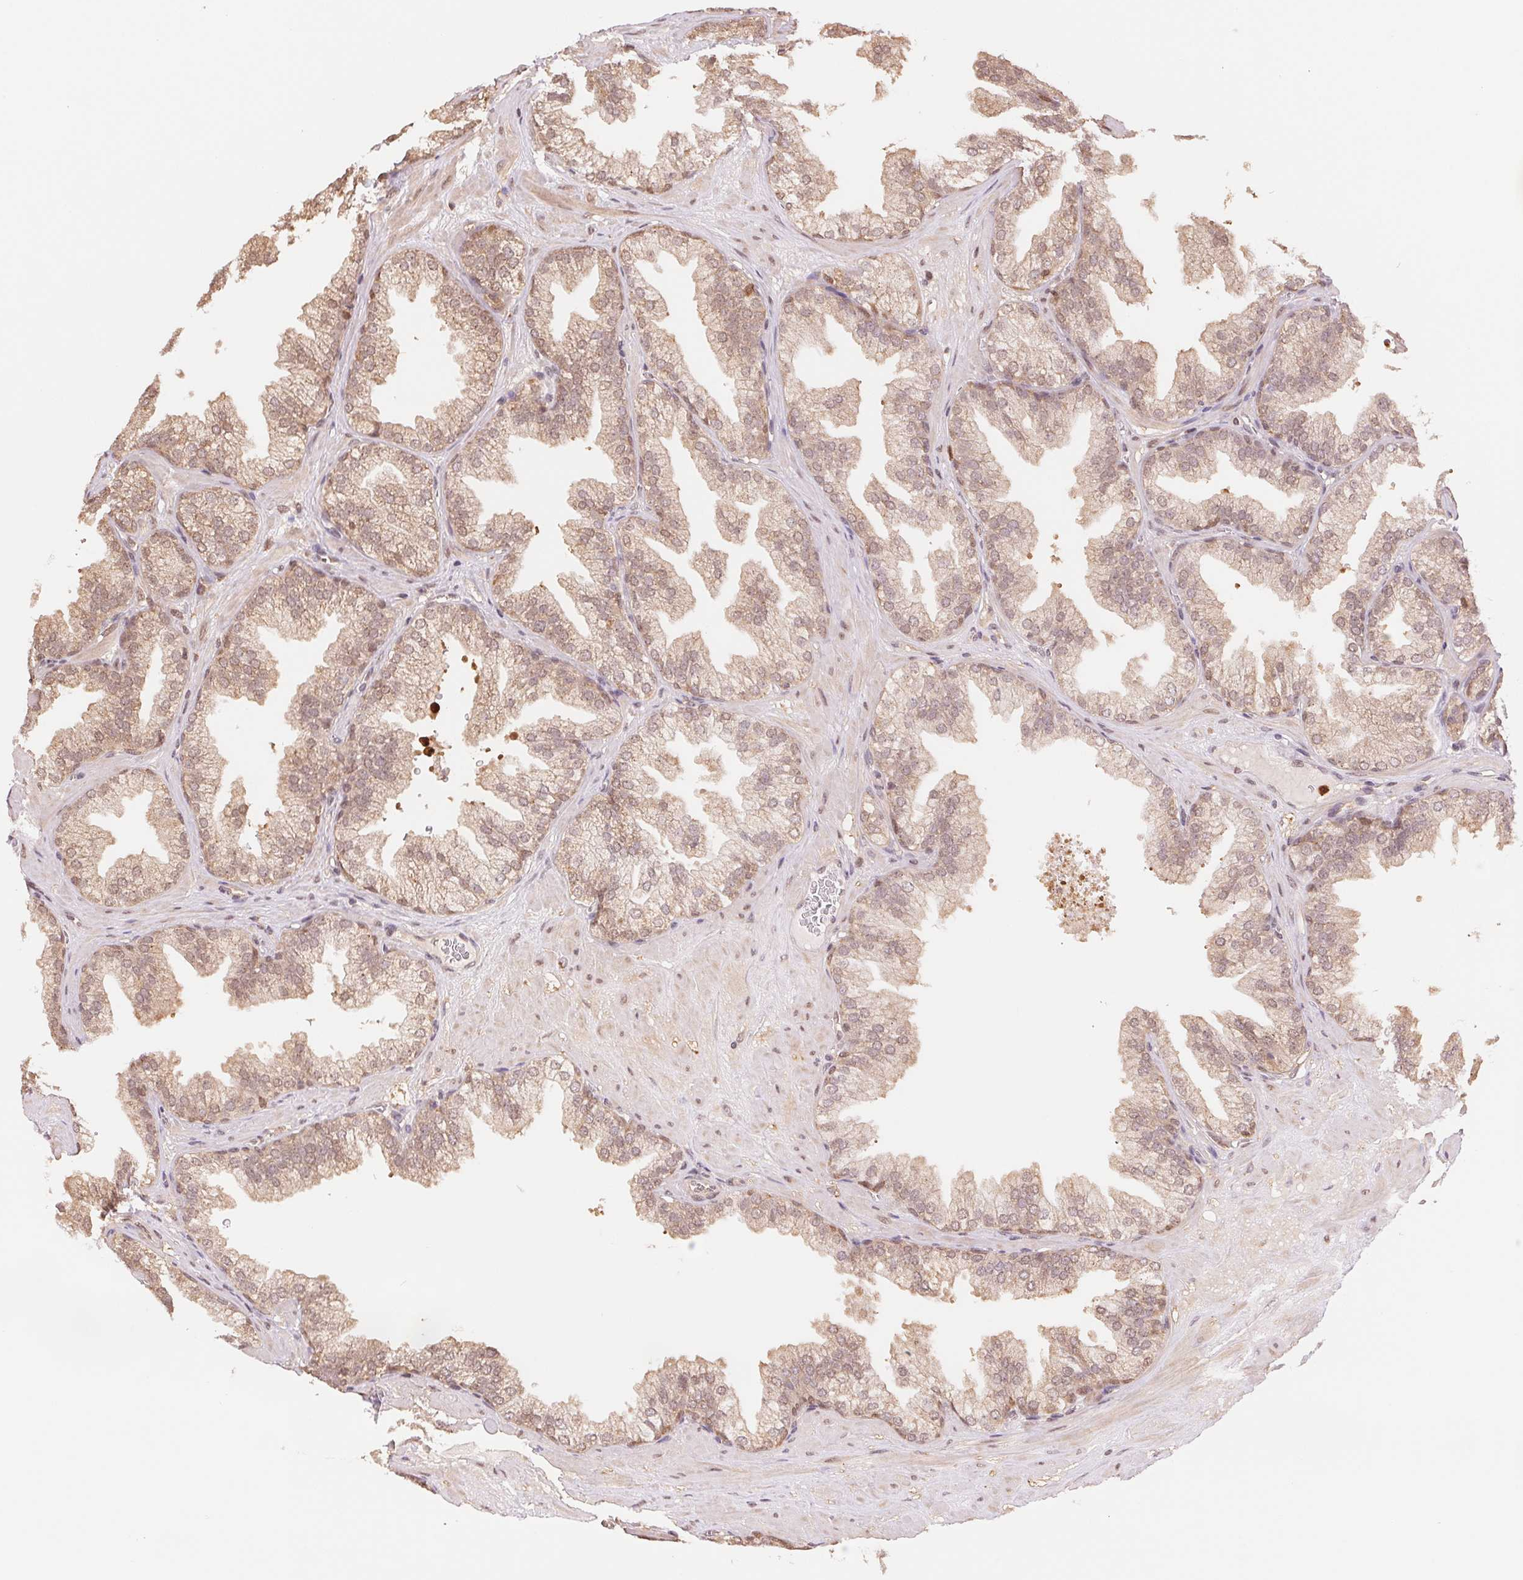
{"staining": {"intensity": "moderate", "quantity": ">75%", "location": "cytoplasmic/membranous,nuclear"}, "tissue": "prostate", "cell_type": "Glandular cells", "image_type": "normal", "snomed": [{"axis": "morphology", "description": "Normal tissue, NOS"}, {"axis": "topography", "description": "Prostate"}], "caption": "Immunohistochemistry (IHC) (DAB (3,3'-diaminobenzidine)) staining of benign prostate exhibits moderate cytoplasmic/membranous,nuclear protein positivity in approximately >75% of glandular cells. The protein of interest is stained brown, and the nuclei are stained in blue (DAB IHC with brightfield microscopy, high magnification).", "gene": "CDC123", "patient": {"sex": "male", "age": 37}}